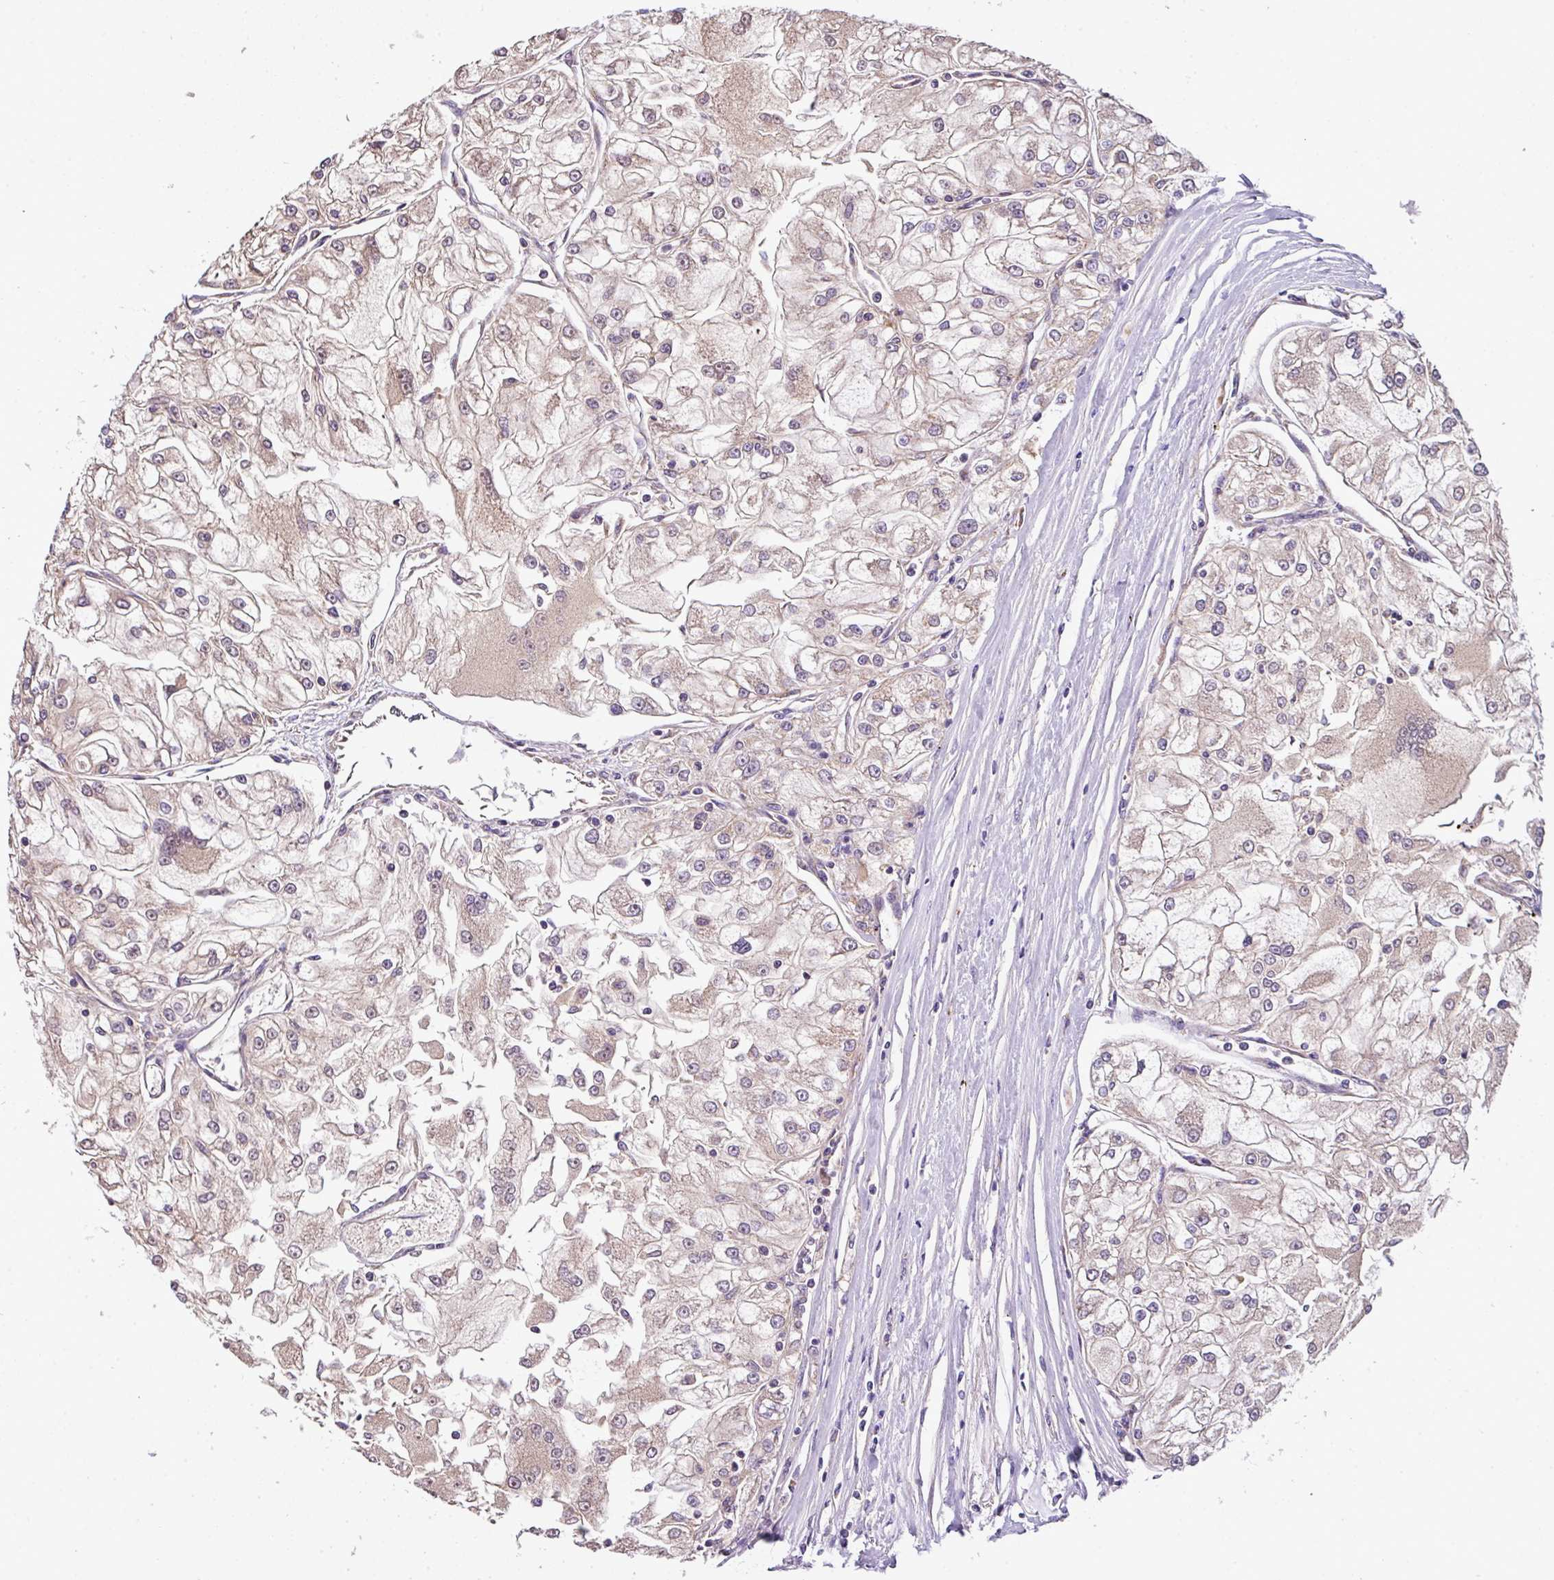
{"staining": {"intensity": "weak", "quantity": ">75%", "location": "cytoplasmic/membranous"}, "tissue": "renal cancer", "cell_type": "Tumor cells", "image_type": "cancer", "snomed": [{"axis": "morphology", "description": "Adenocarcinoma, NOS"}, {"axis": "topography", "description": "Kidney"}], "caption": "This histopathology image displays IHC staining of human renal adenocarcinoma, with low weak cytoplasmic/membranous positivity in about >75% of tumor cells.", "gene": "ANXA2R", "patient": {"sex": "female", "age": 72}}